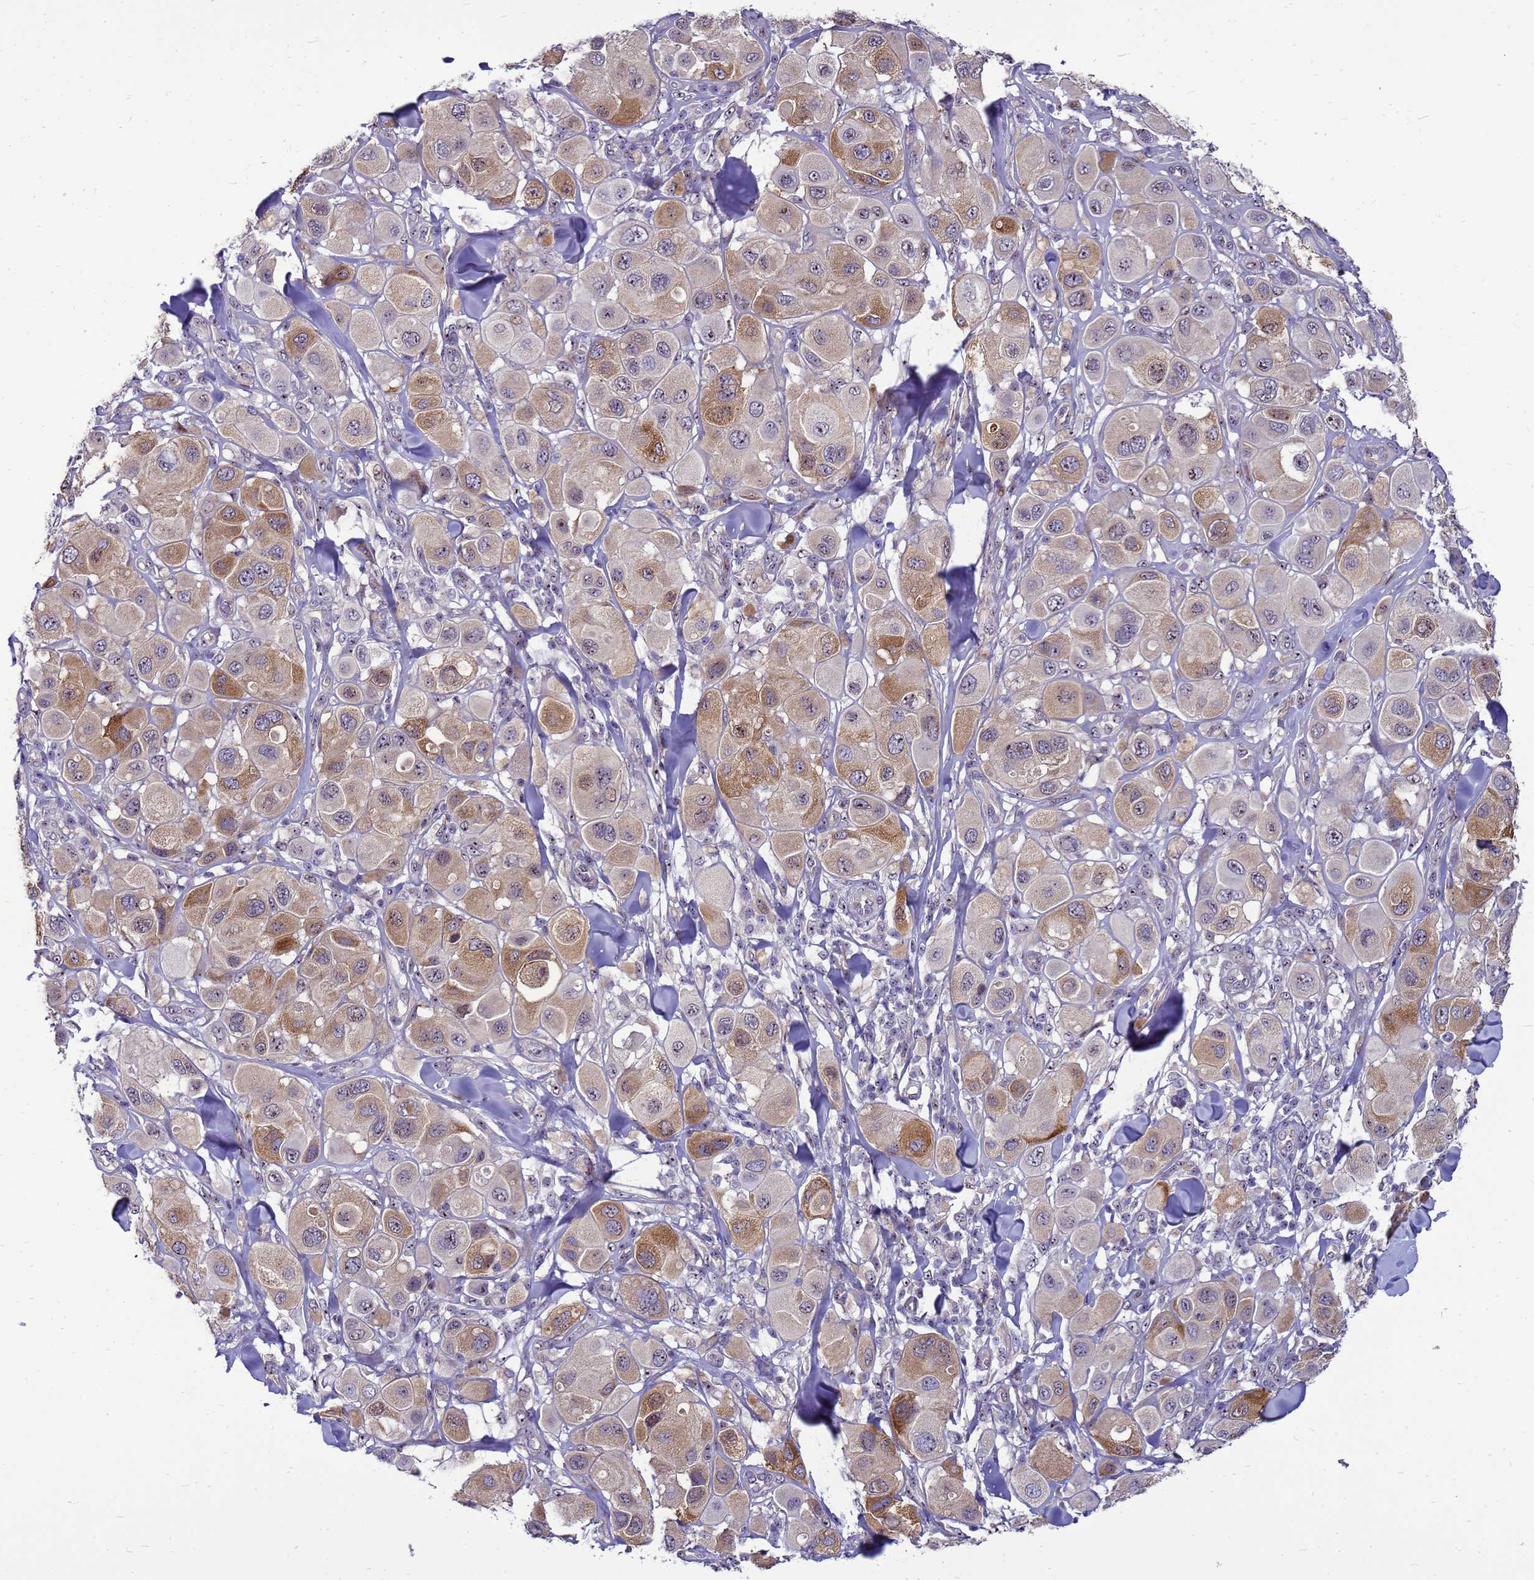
{"staining": {"intensity": "moderate", "quantity": "25%-75%", "location": "cytoplasmic/membranous"}, "tissue": "melanoma", "cell_type": "Tumor cells", "image_type": "cancer", "snomed": [{"axis": "morphology", "description": "Malignant melanoma, Metastatic site"}, {"axis": "topography", "description": "Skin"}], "caption": "Immunohistochemical staining of melanoma shows medium levels of moderate cytoplasmic/membranous staining in approximately 25%-75% of tumor cells.", "gene": "RSPO1", "patient": {"sex": "male", "age": 41}}